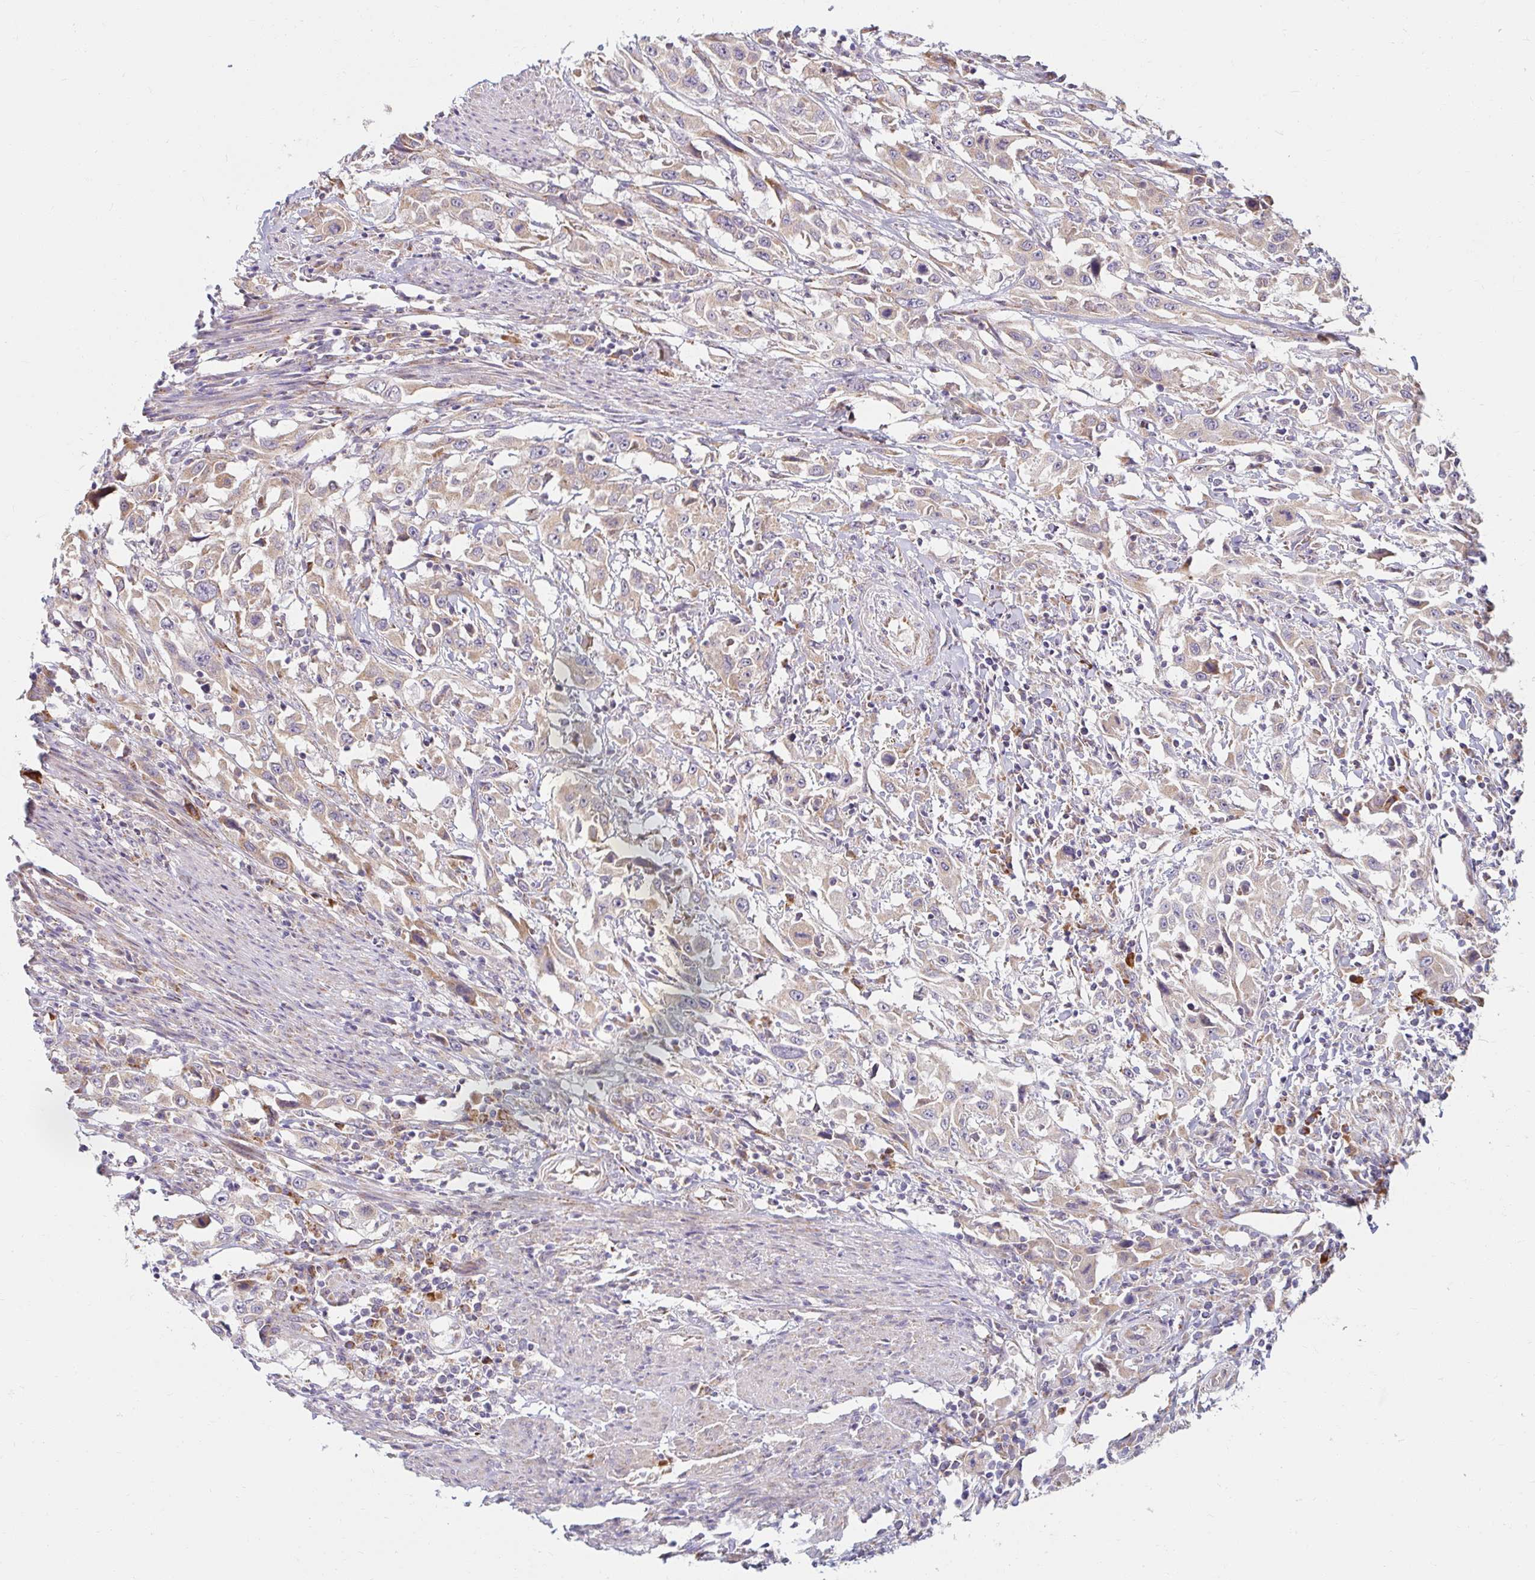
{"staining": {"intensity": "weak", "quantity": ">75%", "location": "cytoplasmic/membranous"}, "tissue": "urothelial cancer", "cell_type": "Tumor cells", "image_type": "cancer", "snomed": [{"axis": "morphology", "description": "Urothelial carcinoma, High grade"}, {"axis": "topography", "description": "Urinary bladder"}], "caption": "Tumor cells demonstrate low levels of weak cytoplasmic/membranous expression in approximately >75% of cells in human high-grade urothelial carcinoma.", "gene": "SKP2", "patient": {"sex": "male", "age": 61}}